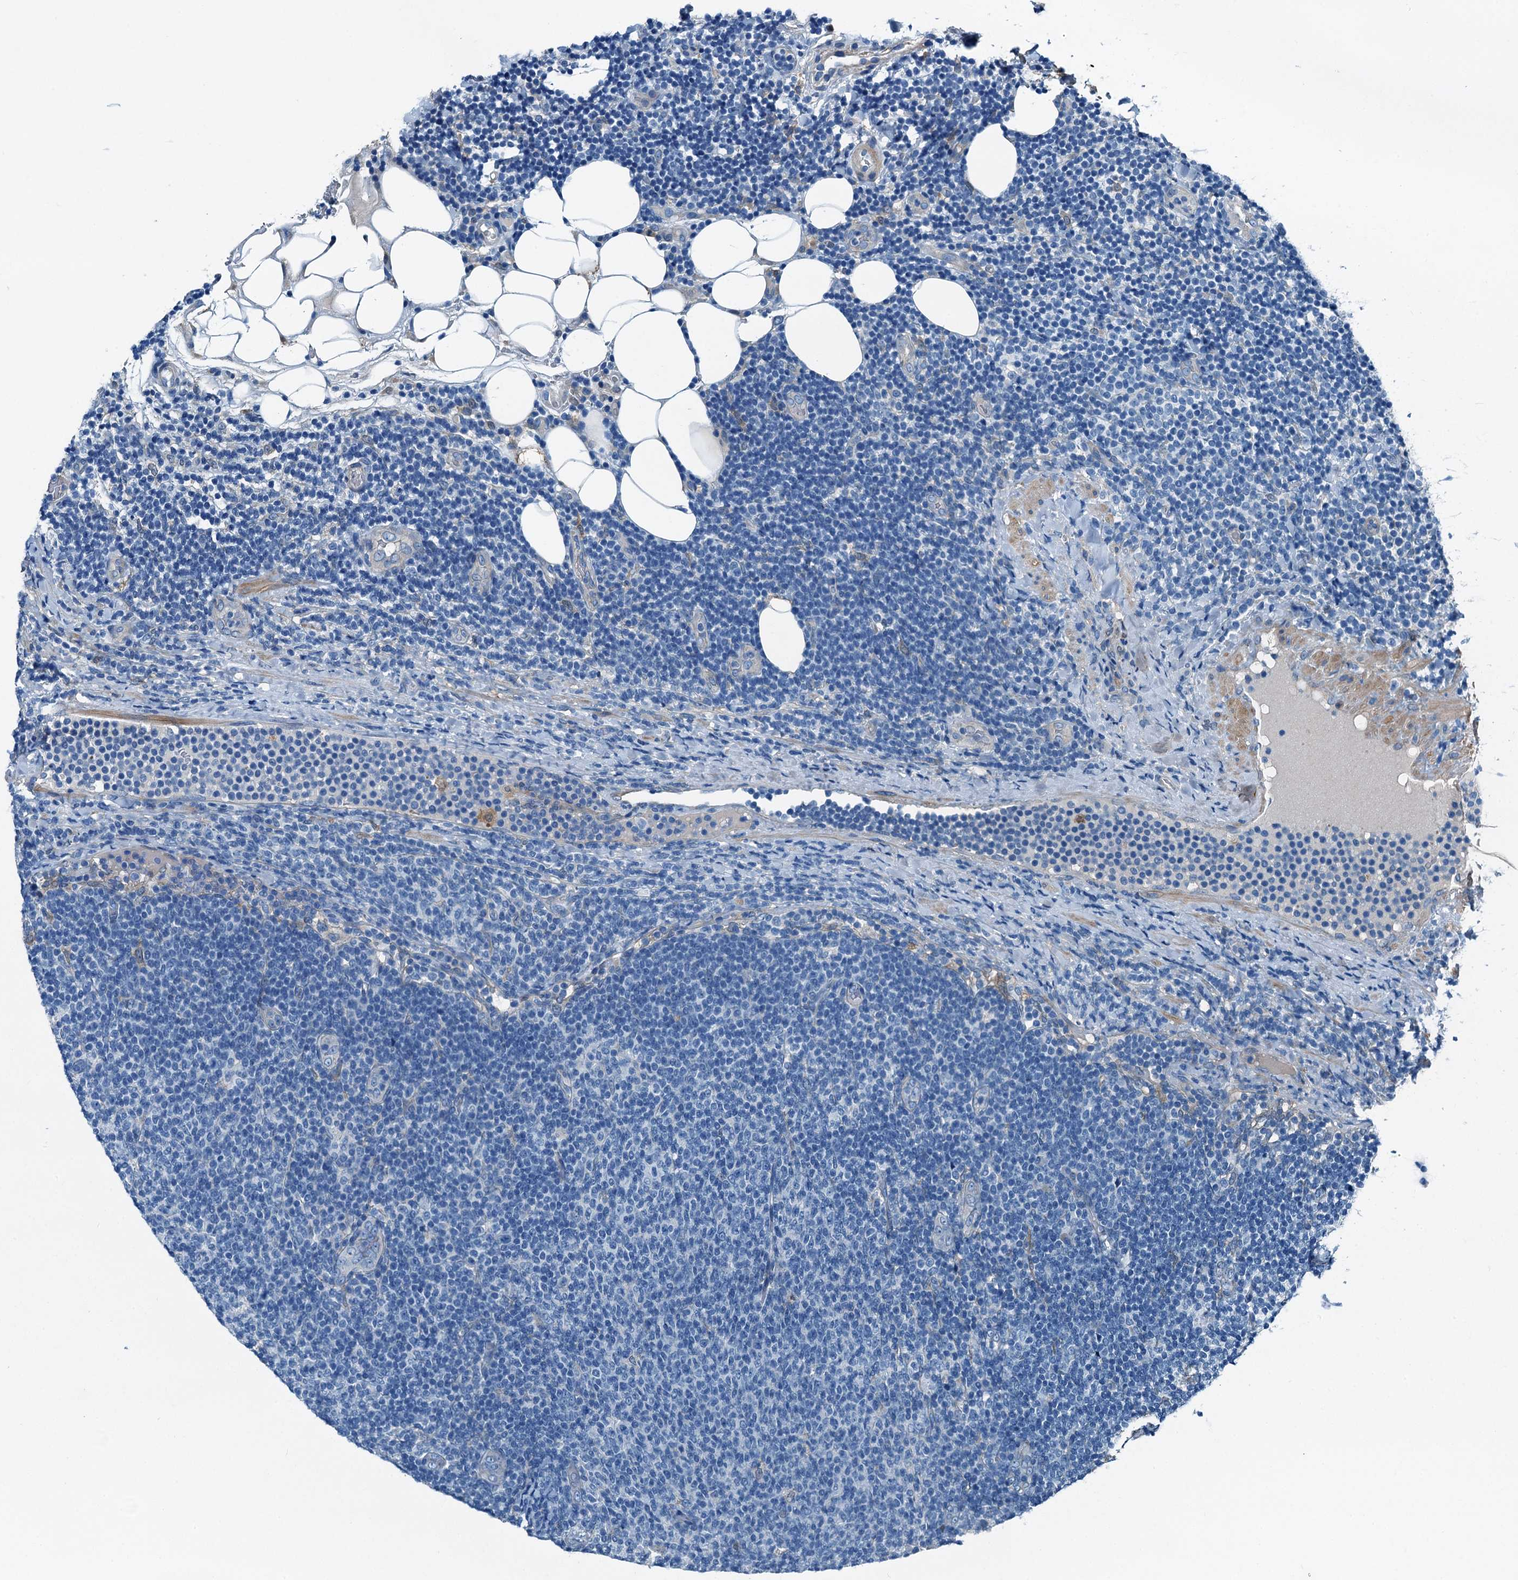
{"staining": {"intensity": "negative", "quantity": "none", "location": "none"}, "tissue": "lymphoma", "cell_type": "Tumor cells", "image_type": "cancer", "snomed": [{"axis": "morphology", "description": "Malignant lymphoma, non-Hodgkin's type, Low grade"}, {"axis": "topography", "description": "Lymph node"}], "caption": "IHC image of neoplastic tissue: low-grade malignant lymphoma, non-Hodgkin's type stained with DAB (3,3'-diaminobenzidine) reveals no significant protein positivity in tumor cells. (DAB (3,3'-diaminobenzidine) IHC, high magnification).", "gene": "RAB3IL1", "patient": {"sex": "male", "age": 66}}